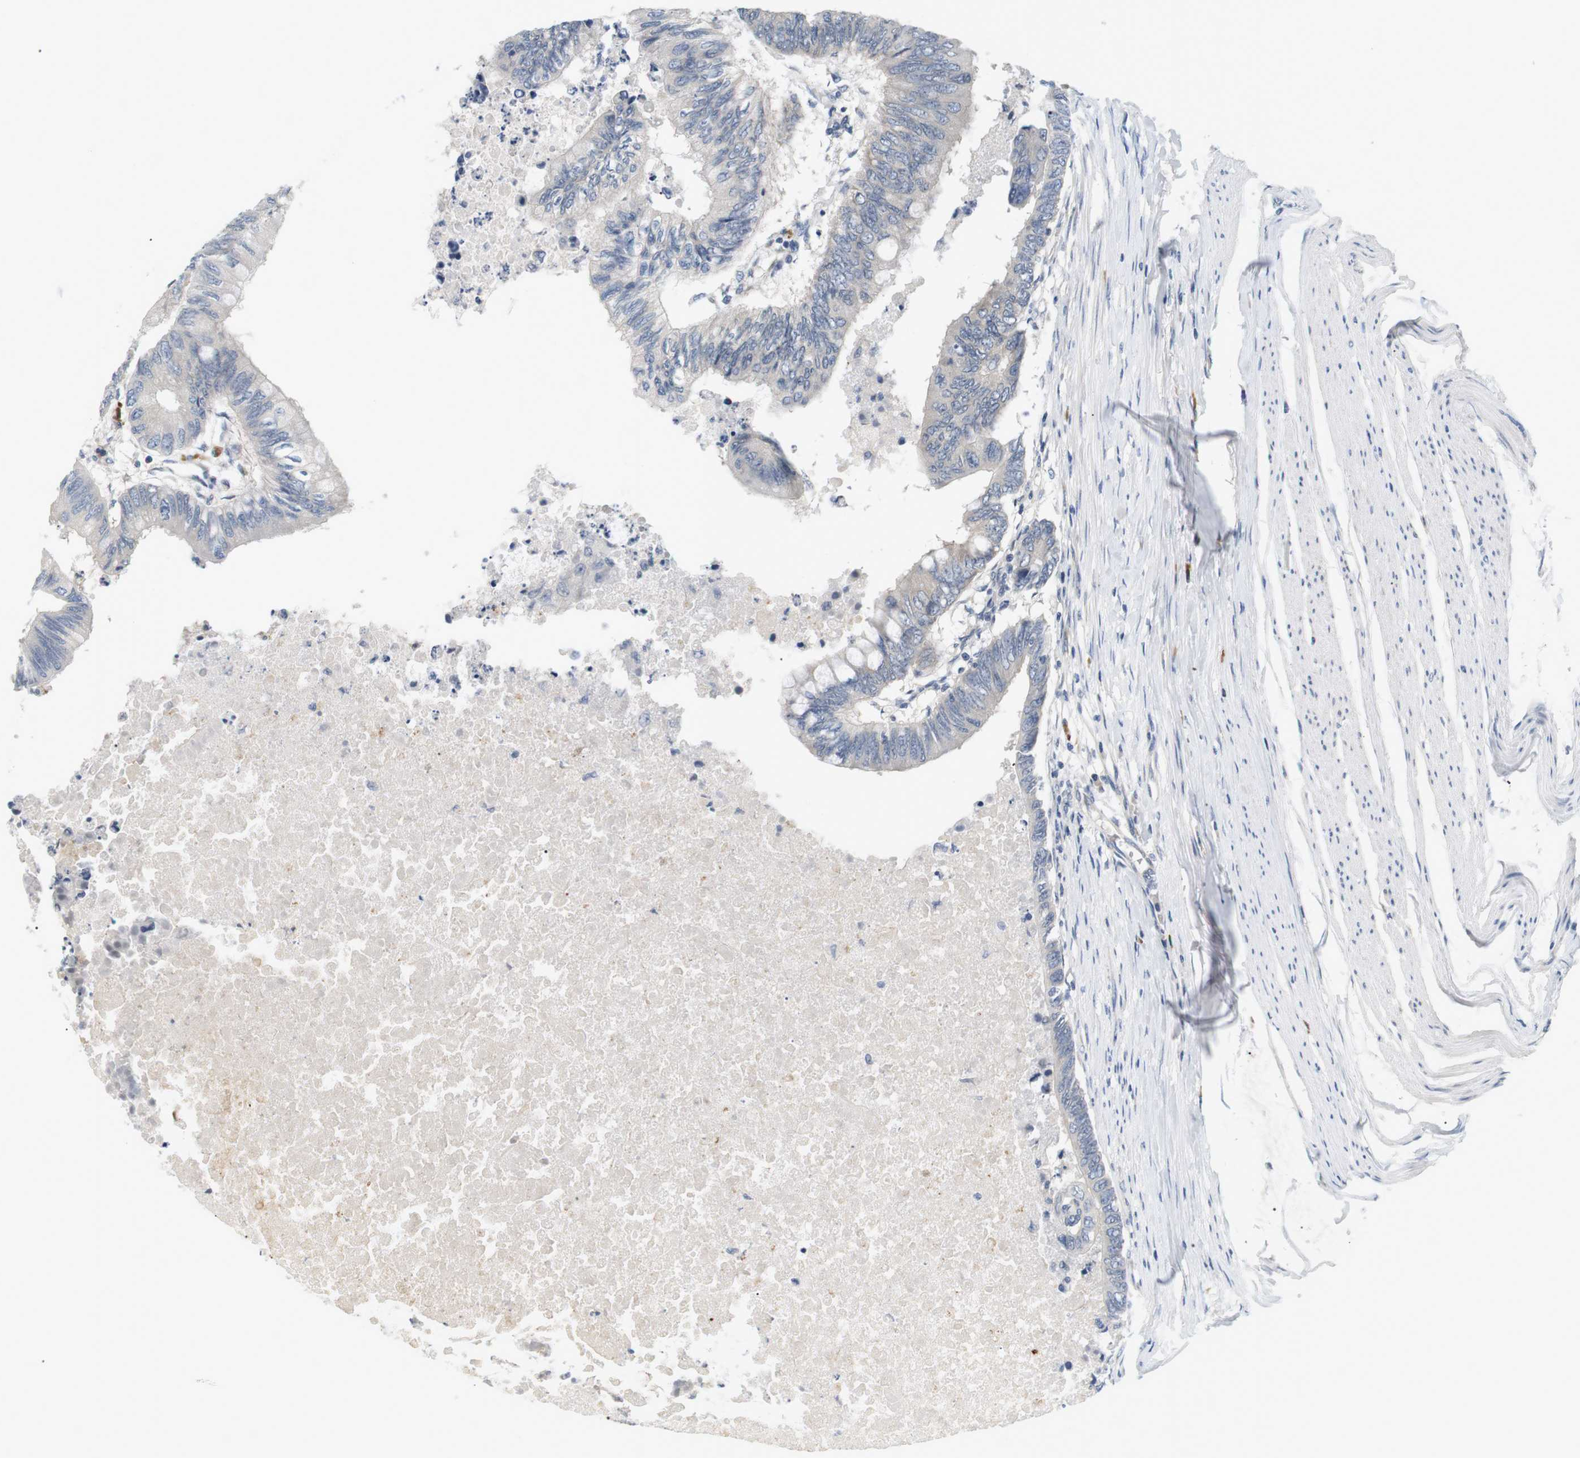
{"staining": {"intensity": "negative", "quantity": "none", "location": "none"}, "tissue": "colorectal cancer", "cell_type": "Tumor cells", "image_type": "cancer", "snomed": [{"axis": "morphology", "description": "Normal tissue, NOS"}, {"axis": "morphology", "description": "Adenocarcinoma, NOS"}, {"axis": "topography", "description": "Rectum"}, {"axis": "topography", "description": "Peripheral nerve tissue"}], "caption": "Human colorectal adenocarcinoma stained for a protein using immunohistochemistry demonstrates no positivity in tumor cells.", "gene": "EVA1C", "patient": {"sex": "male", "age": 92}}